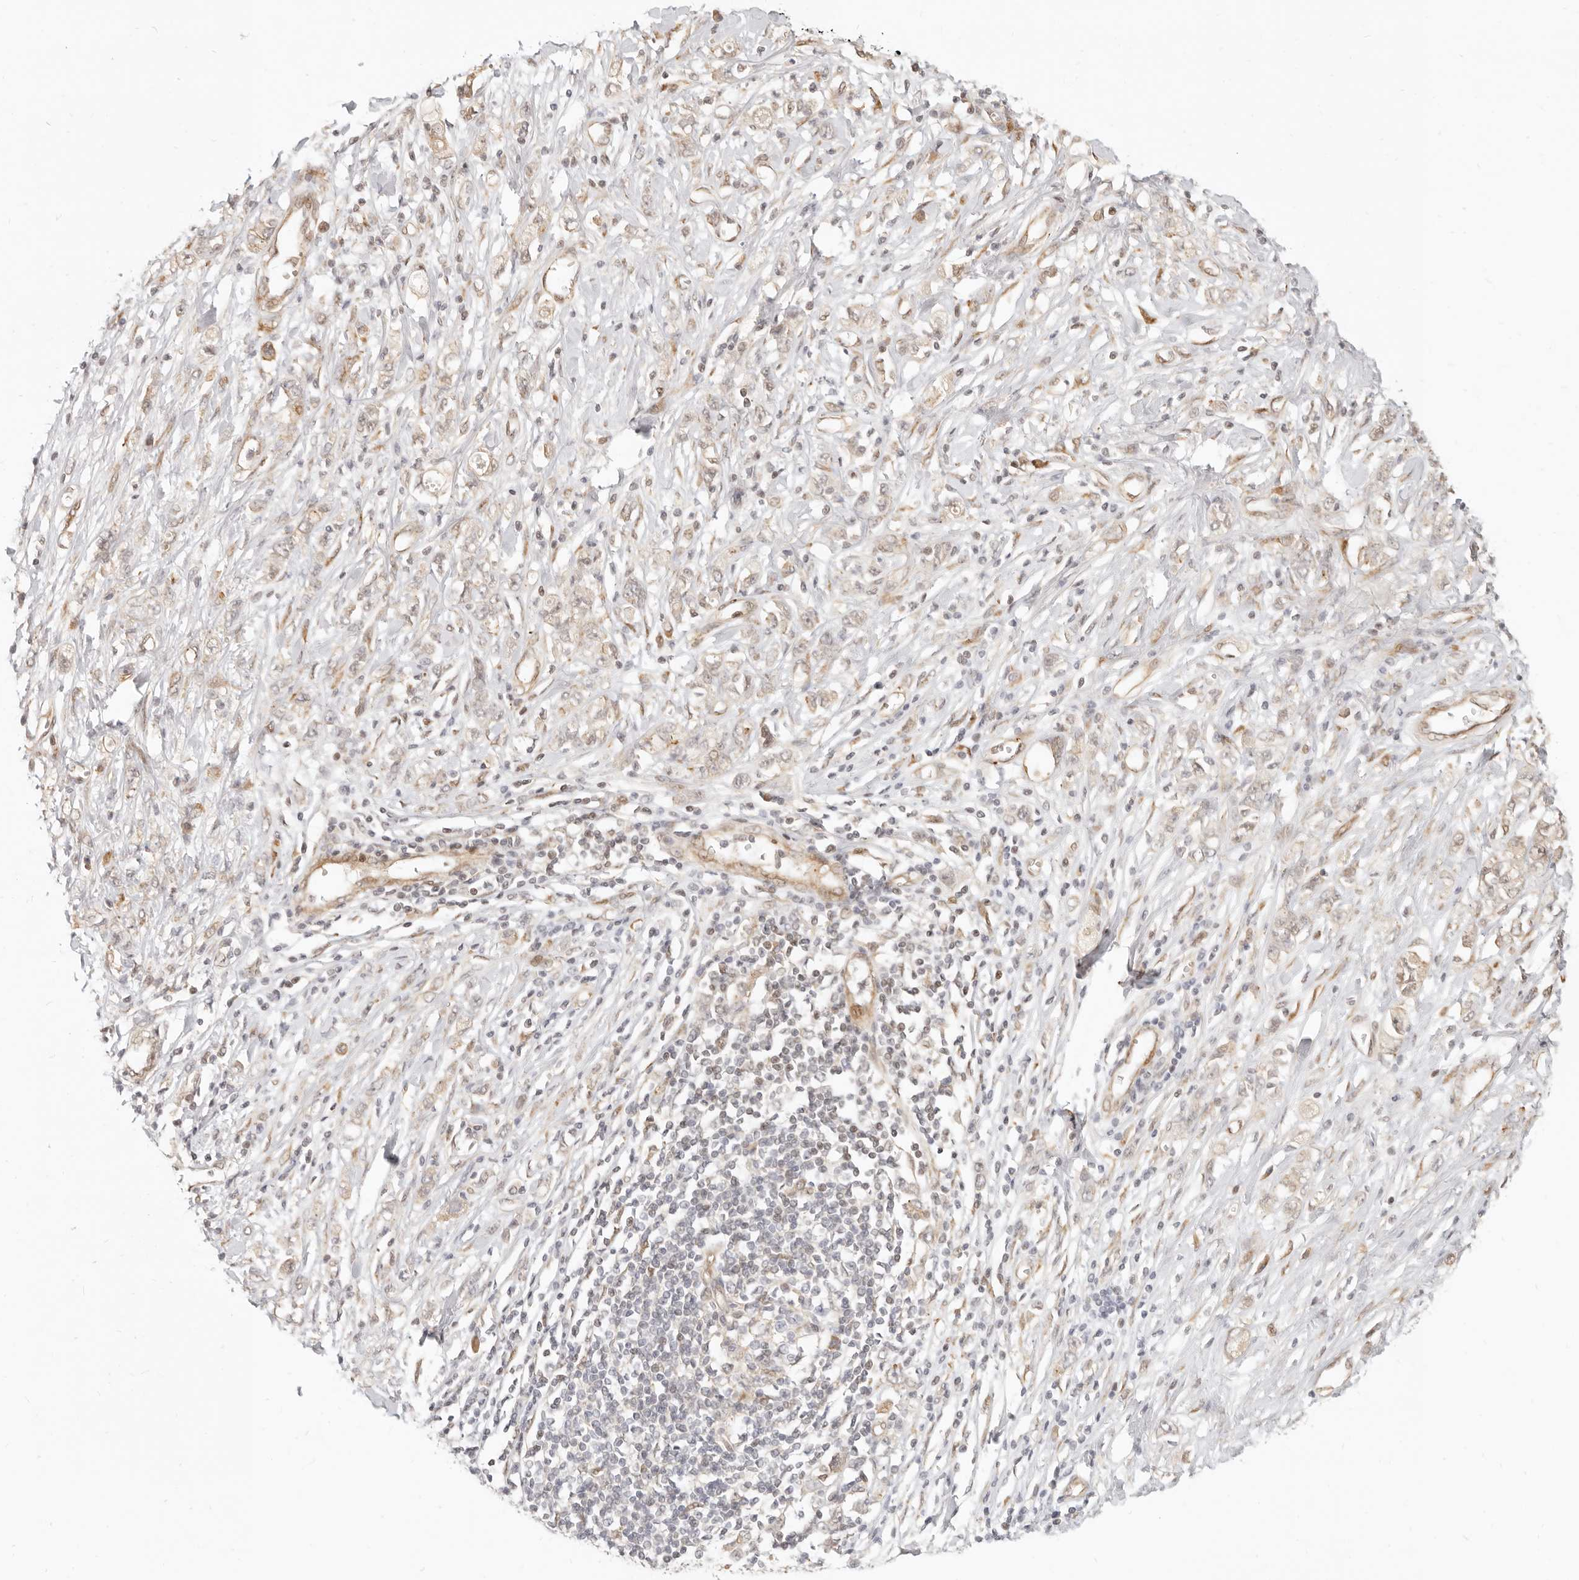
{"staining": {"intensity": "weak", "quantity": "25%-75%", "location": "cytoplasmic/membranous"}, "tissue": "stomach cancer", "cell_type": "Tumor cells", "image_type": "cancer", "snomed": [{"axis": "morphology", "description": "Adenocarcinoma, NOS"}, {"axis": "topography", "description": "Stomach"}], "caption": "The photomicrograph exhibits staining of adenocarcinoma (stomach), revealing weak cytoplasmic/membranous protein positivity (brown color) within tumor cells.", "gene": "TUFT1", "patient": {"sex": "female", "age": 76}}